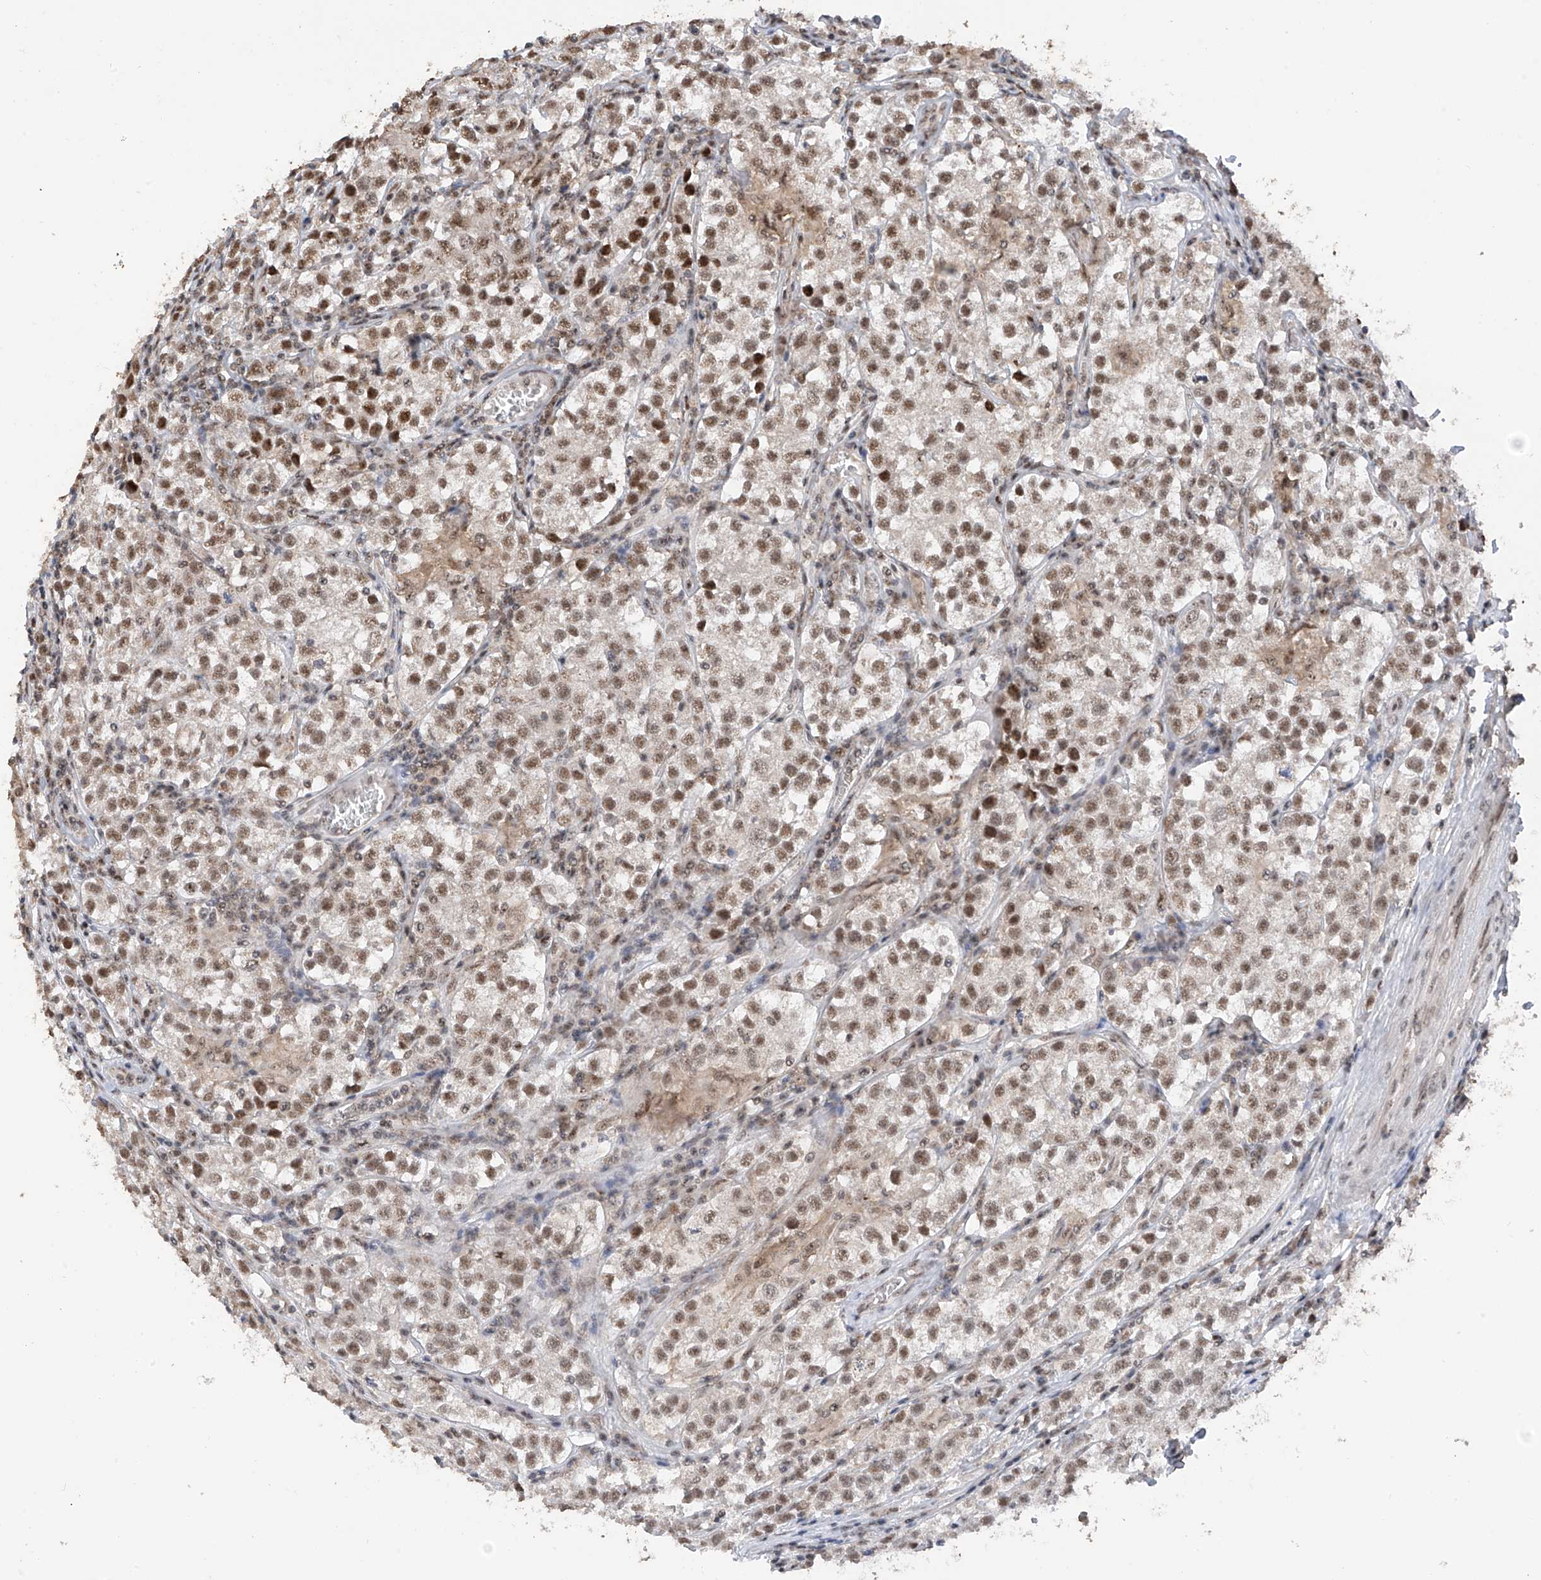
{"staining": {"intensity": "moderate", "quantity": ">75%", "location": "nuclear"}, "tissue": "testis cancer", "cell_type": "Tumor cells", "image_type": "cancer", "snomed": [{"axis": "morphology", "description": "Seminoma, NOS"}, {"axis": "morphology", "description": "Carcinoma, Embryonal, NOS"}, {"axis": "topography", "description": "Testis"}], "caption": "A high-resolution micrograph shows IHC staining of testis seminoma, which displays moderate nuclear expression in approximately >75% of tumor cells. (Stains: DAB (3,3'-diaminobenzidine) in brown, nuclei in blue, Microscopy: brightfield microscopy at high magnification).", "gene": "C1orf131", "patient": {"sex": "male", "age": 43}}